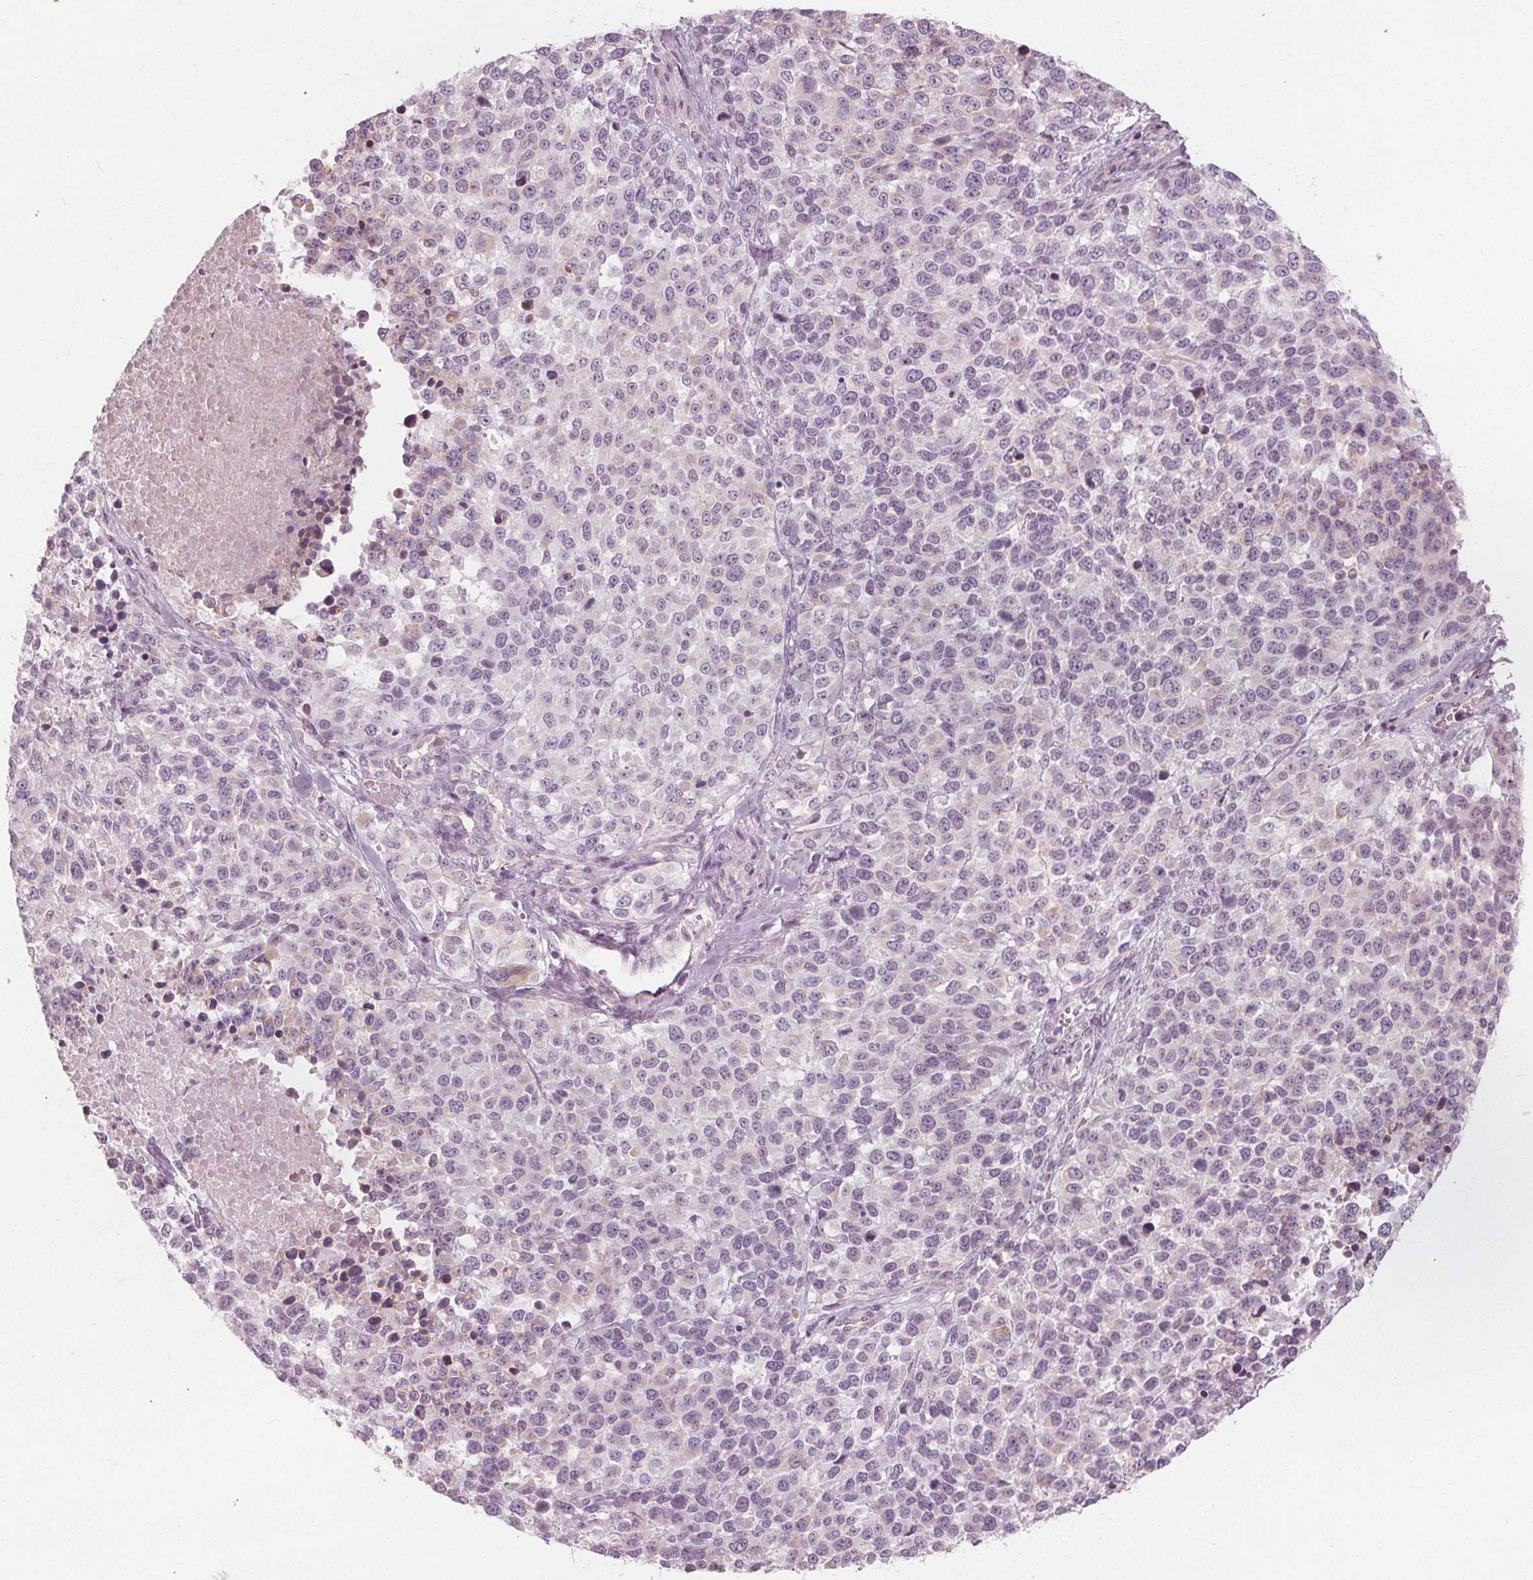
{"staining": {"intensity": "negative", "quantity": "none", "location": "none"}, "tissue": "melanoma", "cell_type": "Tumor cells", "image_type": "cancer", "snomed": [{"axis": "morphology", "description": "Malignant melanoma, Metastatic site"}, {"axis": "topography", "description": "Skin"}], "caption": "Histopathology image shows no significant protein positivity in tumor cells of malignant melanoma (metastatic site).", "gene": "BRSK1", "patient": {"sex": "male", "age": 84}}